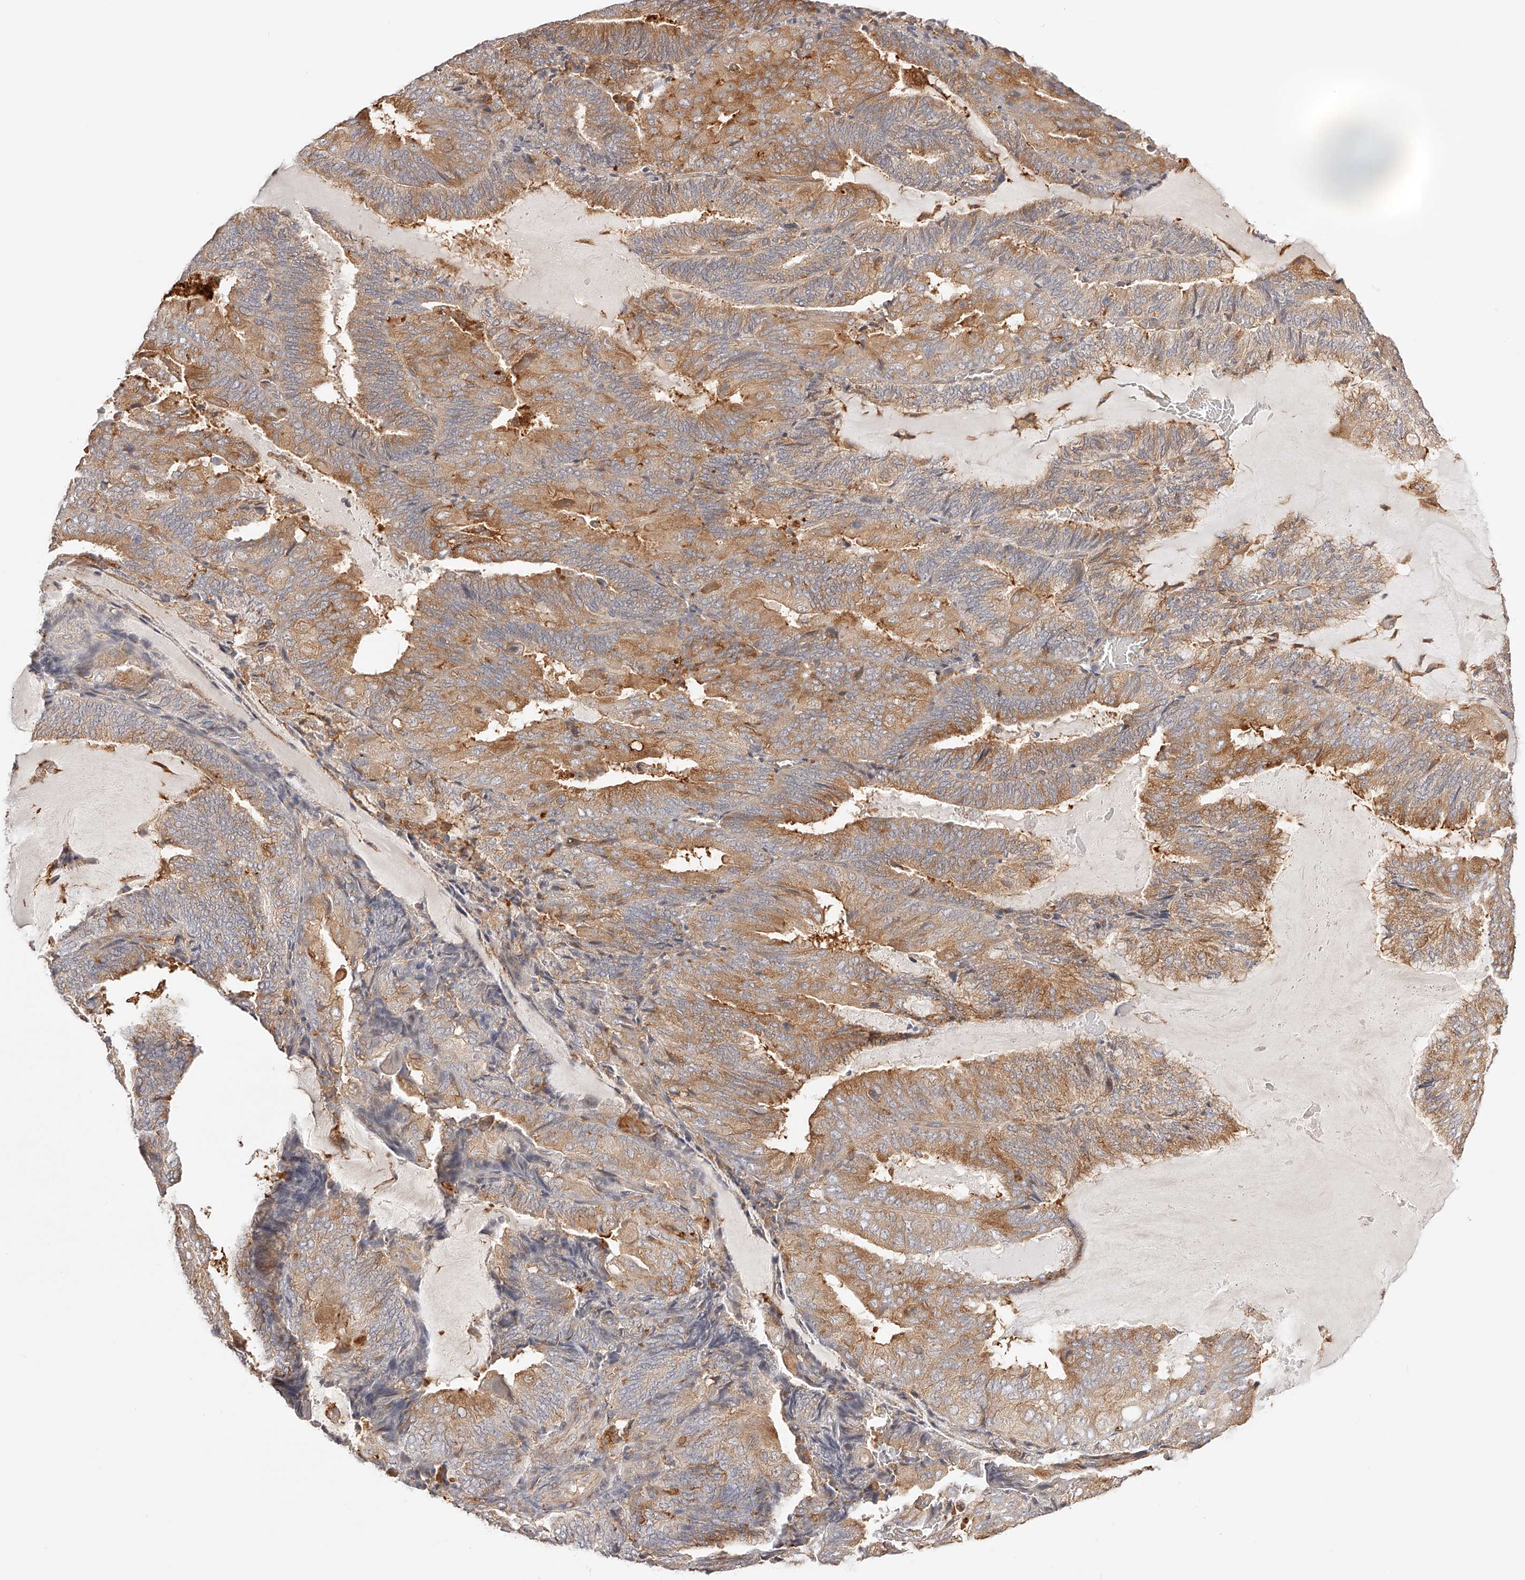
{"staining": {"intensity": "moderate", "quantity": ">75%", "location": "cytoplasmic/membranous"}, "tissue": "endometrial cancer", "cell_type": "Tumor cells", "image_type": "cancer", "snomed": [{"axis": "morphology", "description": "Adenocarcinoma, NOS"}, {"axis": "topography", "description": "Endometrium"}], "caption": "Immunohistochemistry (IHC) of human adenocarcinoma (endometrial) demonstrates medium levels of moderate cytoplasmic/membranous positivity in approximately >75% of tumor cells.", "gene": "SYNC", "patient": {"sex": "female", "age": 81}}